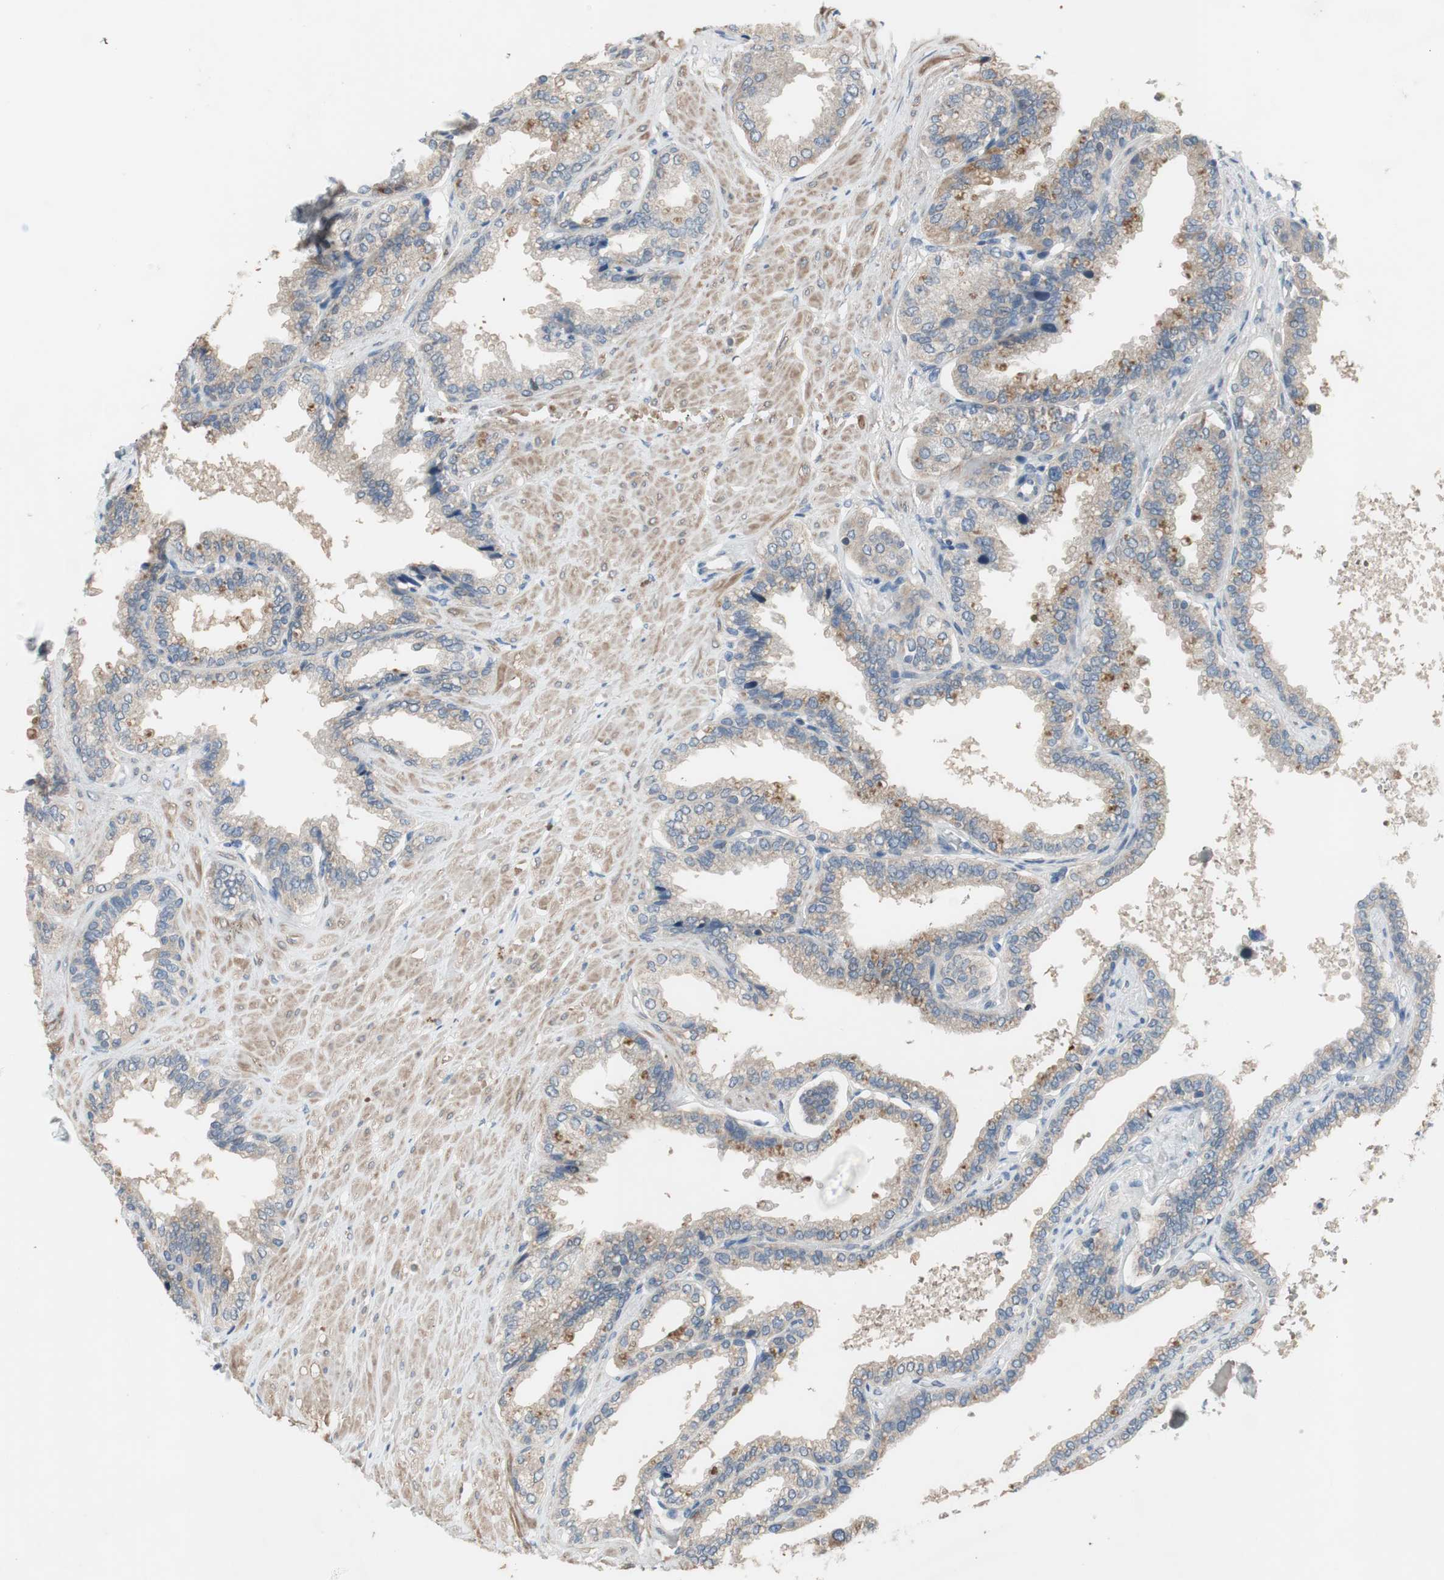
{"staining": {"intensity": "weak", "quantity": ">75%", "location": "cytoplasmic/membranous"}, "tissue": "seminal vesicle", "cell_type": "Glandular cells", "image_type": "normal", "snomed": [{"axis": "morphology", "description": "Normal tissue, NOS"}, {"axis": "topography", "description": "Seminal veicle"}], "caption": "Approximately >75% of glandular cells in normal human seminal vesicle reveal weak cytoplasmic/membranous protein staining as visualized by brown immunohistochemical staining.", "gene": "TACR3", "patient": {"sex": "male", "age": 46}}